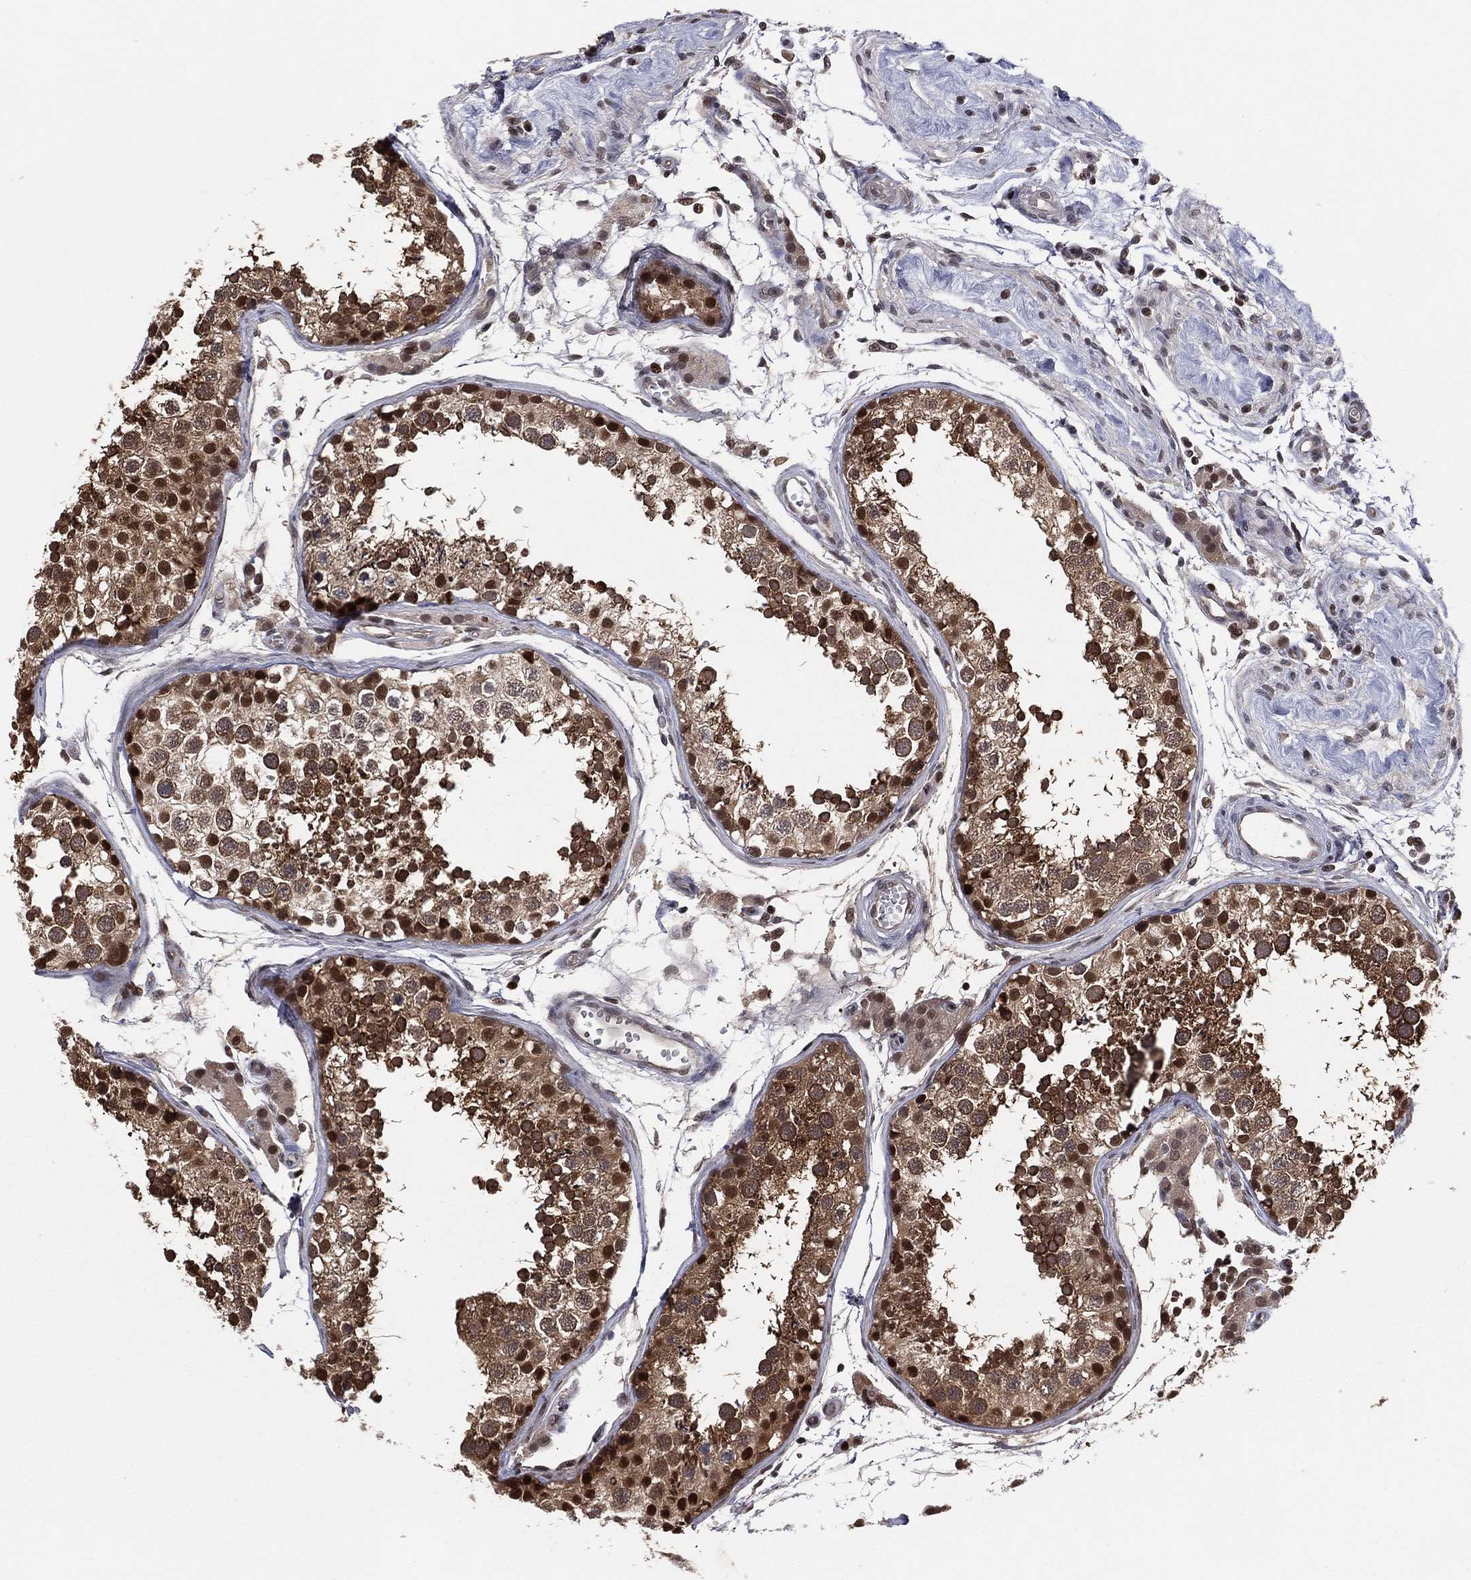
{"staining": {"intensity": "strong", "quantity": ">75%", "location": "cytoplasmic/membranous,nuclear"}, "tissue": "testis", "cell_type": "Cells in seminiferous ducts", "image_type": "normal", "snomed": [{"axis": "morphology", "description": "Normal tissue, NOS"}, {"axis": "topography", "description": "Testis"}], "caption": "Immunohistochemical staining of unremarkable testis displays high levels of strong cytoplasmic/membranous,nuclear positivity in approximately >75% of cells in seminiferous ducts. Using DAB (brown) and hematoxylin (blue) stains, captured at high magnification using brightfield microscopy.", "gene": "PSMA1", "patient": {"sex": "male", "age": 29}}